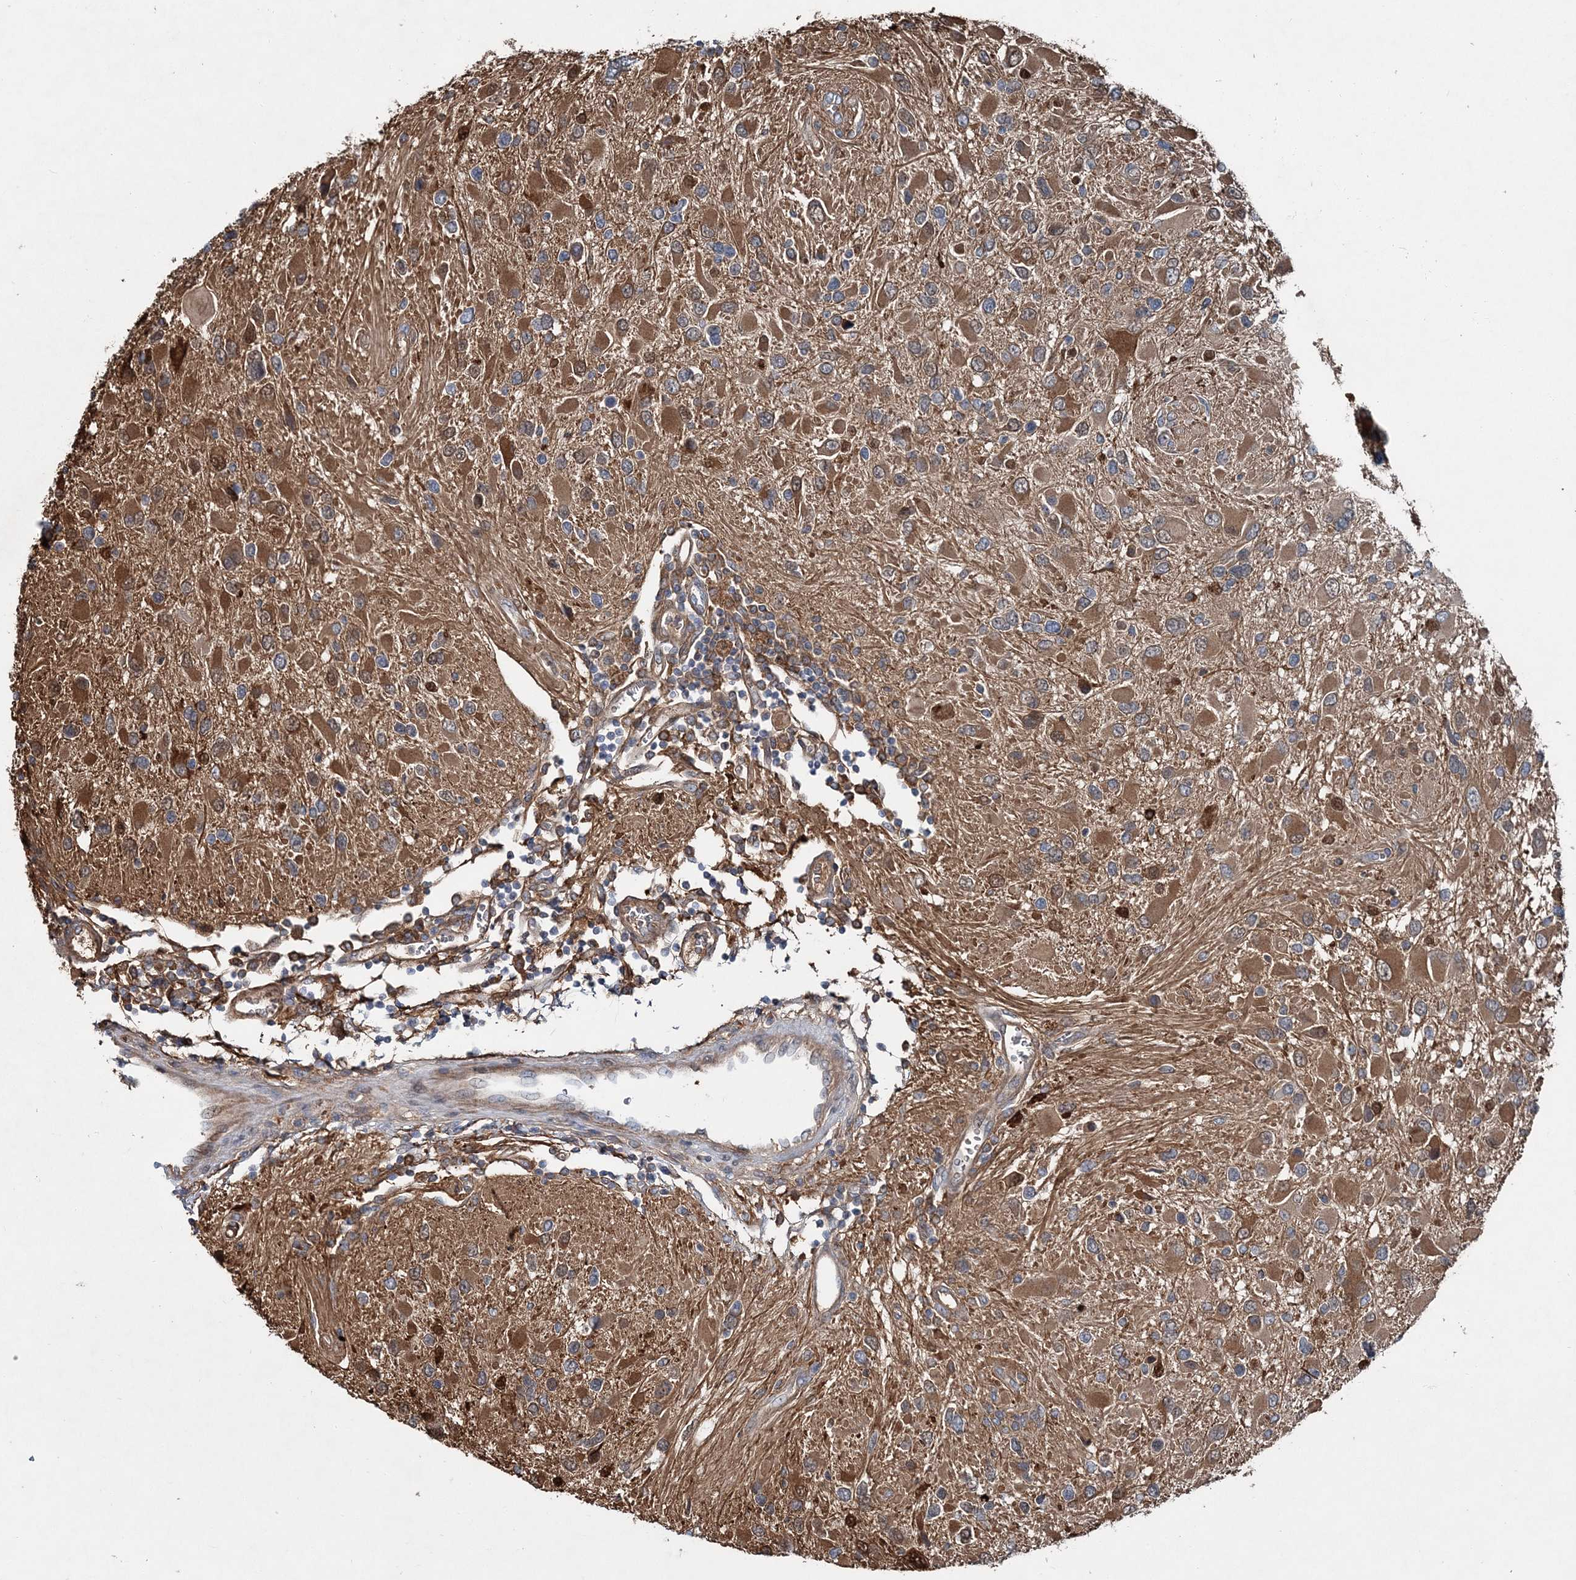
{"staining": {"intensity": "moderate", "quantity": ">75%", "location": "cytoplasmic/membranous"}, "tissue": "glioma", "cell_type": "Tumor cells", "image_type": "cancer", "snomed": [{"axis": "morphology", "description": "Glioma, malignant, High grade"}, {"axis": "topography", "description": "Brain"}], "caption": "Protein expression analysis of malignant glioma (high-grade) demonstrates moderate cytoplasmic/membranous staining in approximately >75% of tumor cells.", "gene": "SPOPL", "patient": {"sex": "male", "age": 53}}